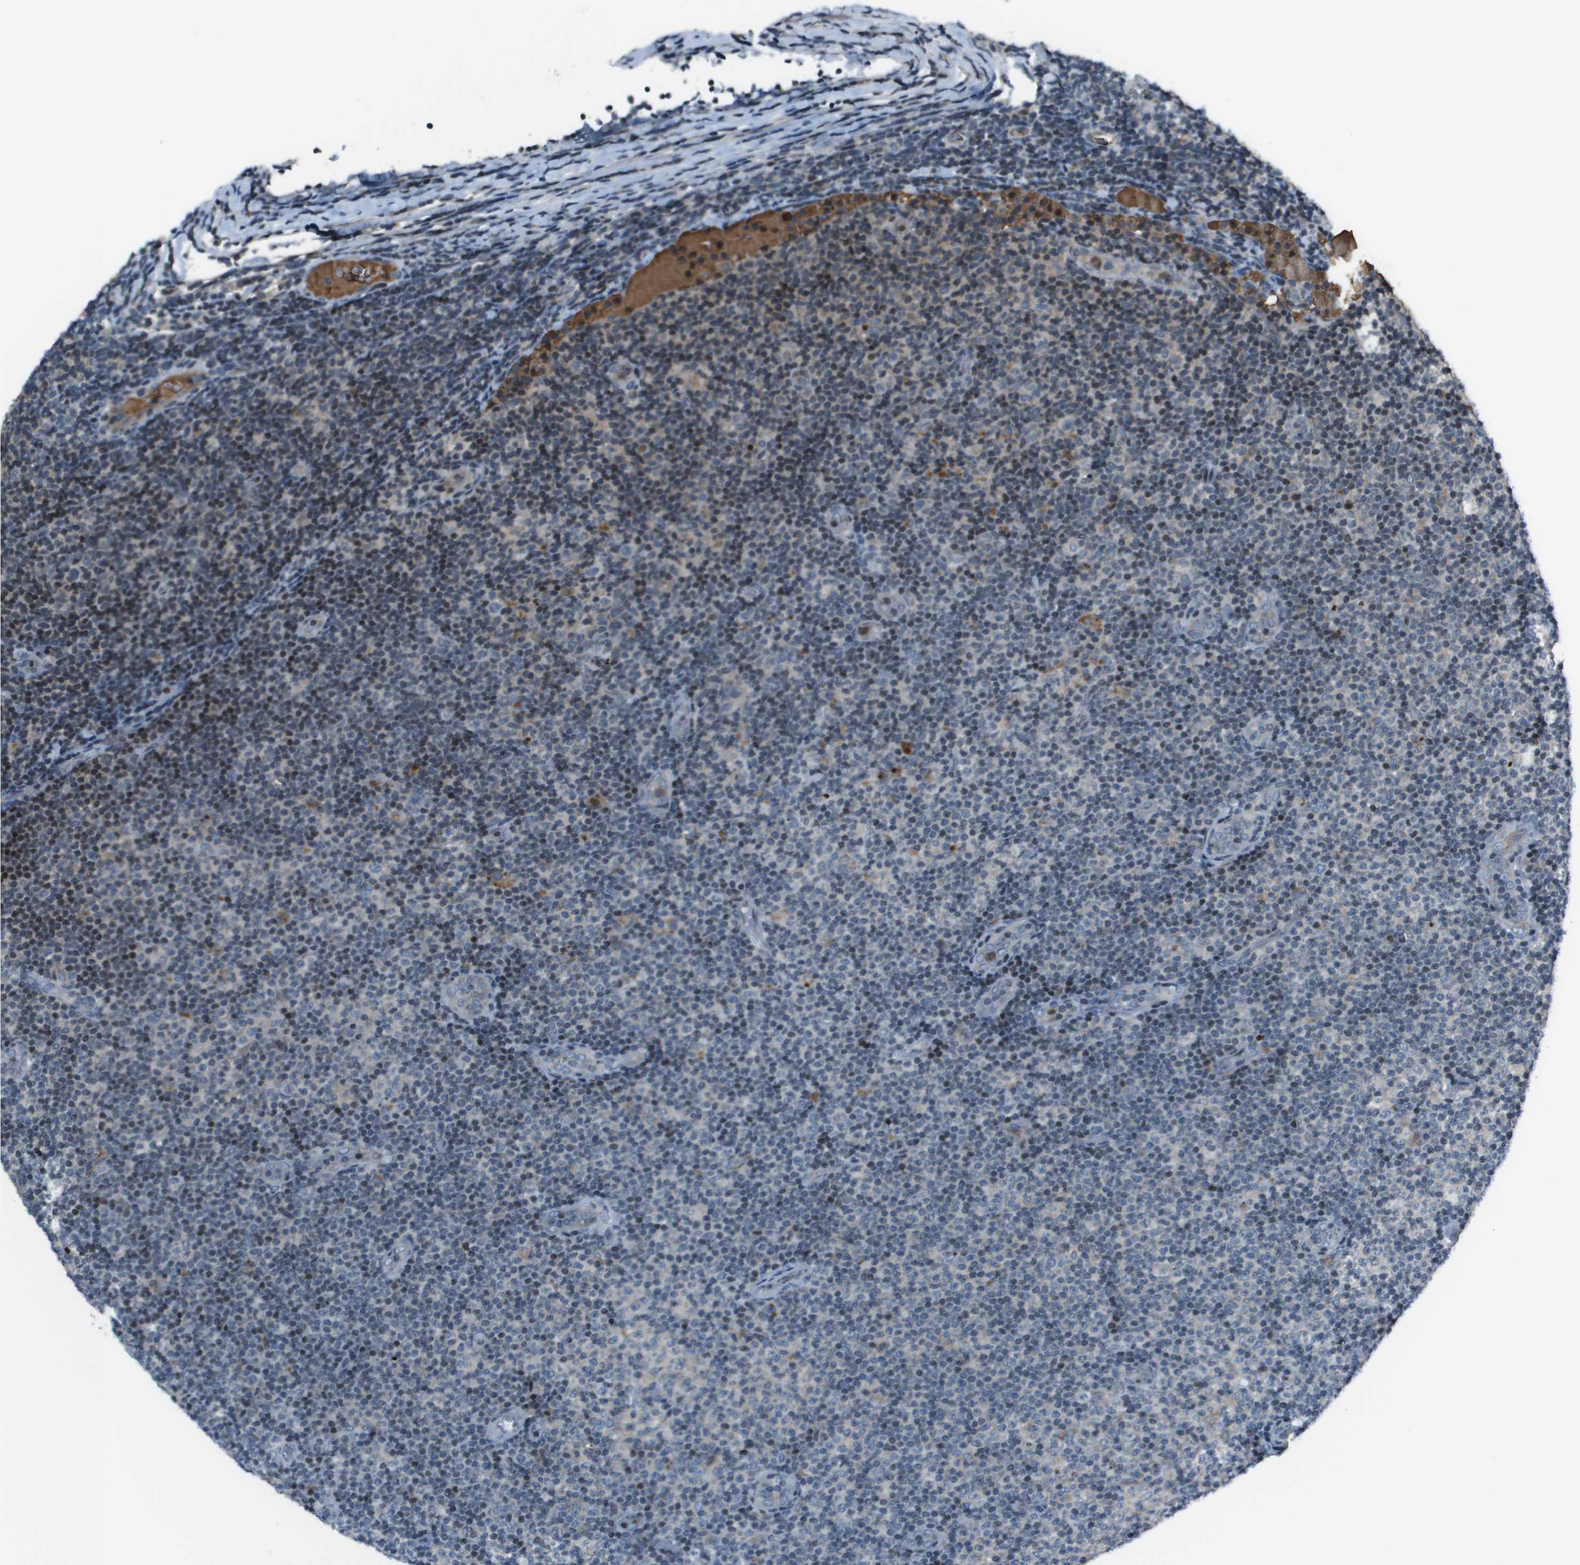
{"staining": {"intensity": "negative", "quantity": "none", "location": "none"}, "tissue": "lymphoma", "cell_type": "Tumor cells", "image_type": "cancer", "snomed": [{"axis": "morphology", "description": "Malignant lymphoma, non-Hodgkin's type, Low grade"}, {"axis": "topography", "description": "Lymph node"}], "caption": "This histopathology image is of lymphoma stained with immunohistochemistry to label a protein in brown with the nuclei are counter-stained blue. There is no positivity in tumor cells.", "gene": "CXCL12", "patient": {"sex": "male", "age": 83}}